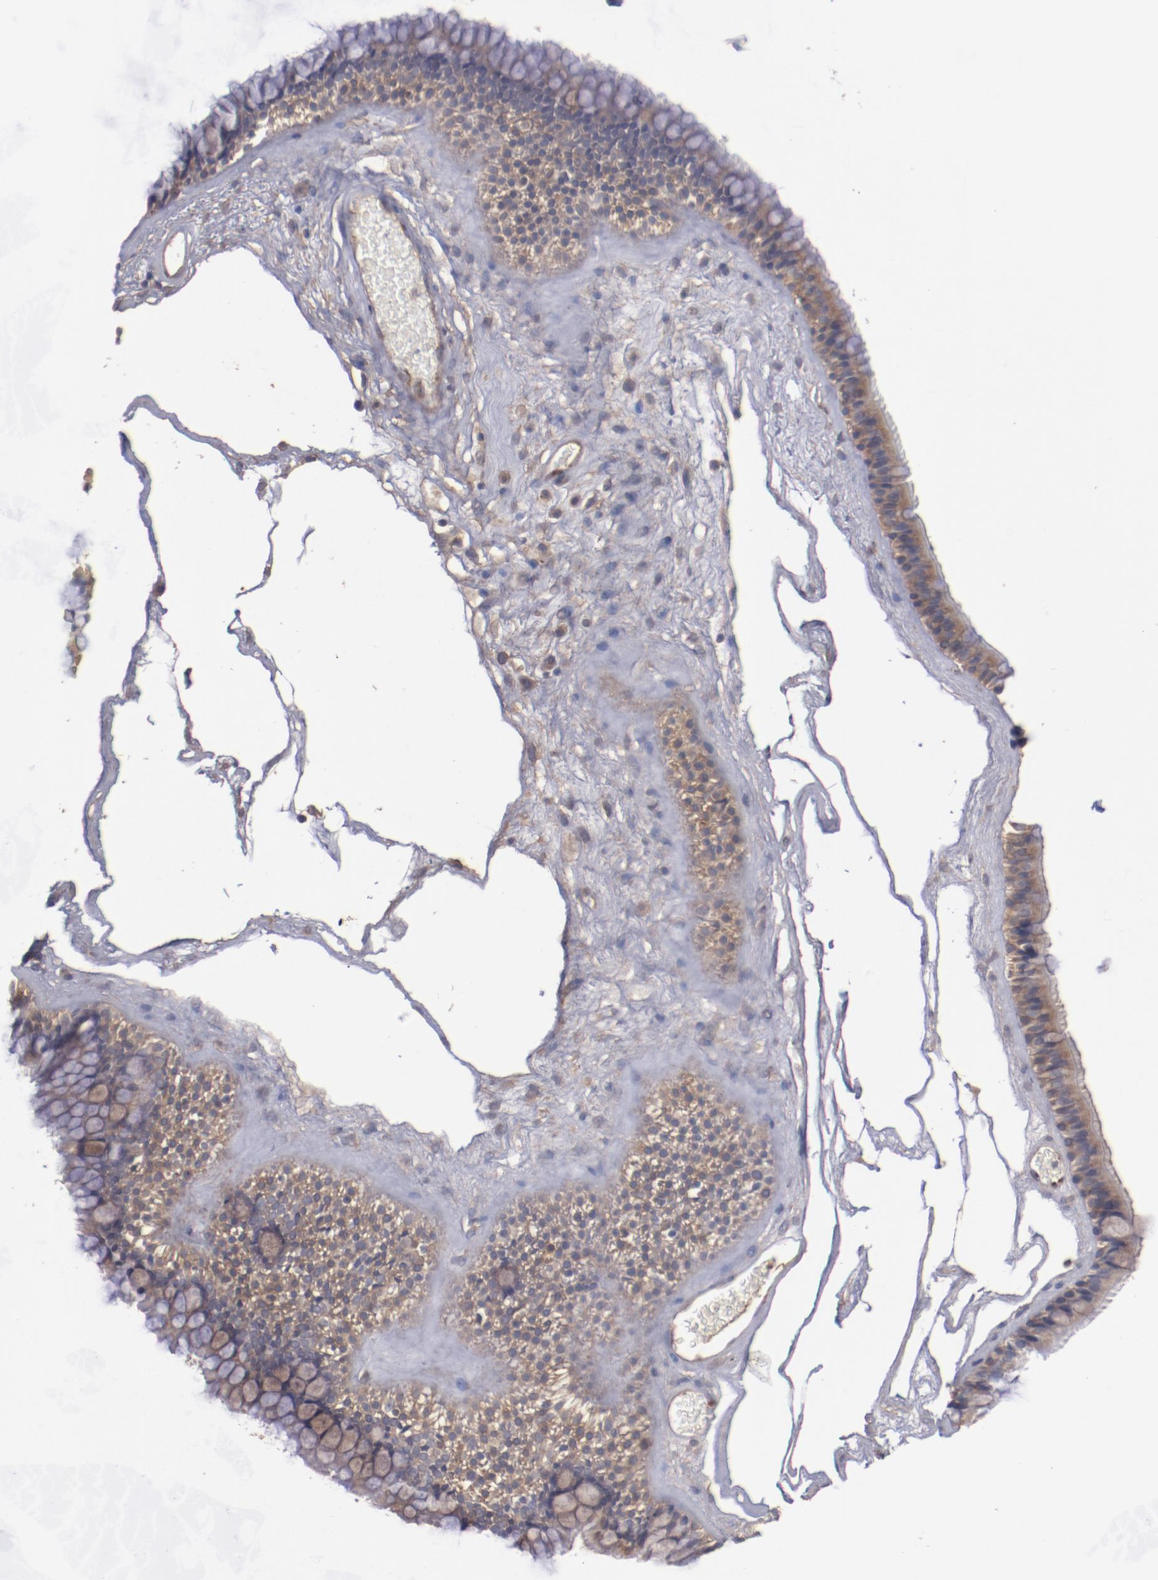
{"staining": {"intensity": "moderate", "quantity": ">75%", "location": "cytoplasmic/membranous"}, "tissue": "nasopharynx", "cell_type": "Respiratory epithelial cells", "image_type": "normal", "snomed": [{"axis": "morphology", "description": "Normal tissue, NOS"}, {"axis": "morphology", "description": "Inflammation, NOS"}, {"axis": "topography", "description": "Nasopharynx"}], "caption": "Immunohistochemical staining of benign human nasopharynx exhibits >75% levels of moderate cytoplasmic/membranous protein positivity in approximately >75% of respiratory epithelial cells. (DAB (3,3'-diaminobenzidine) IHC with brightfield microscopy, high magnification).", "gene": "DIPK2B", "patient": {"sex": "male", "age": 48}}